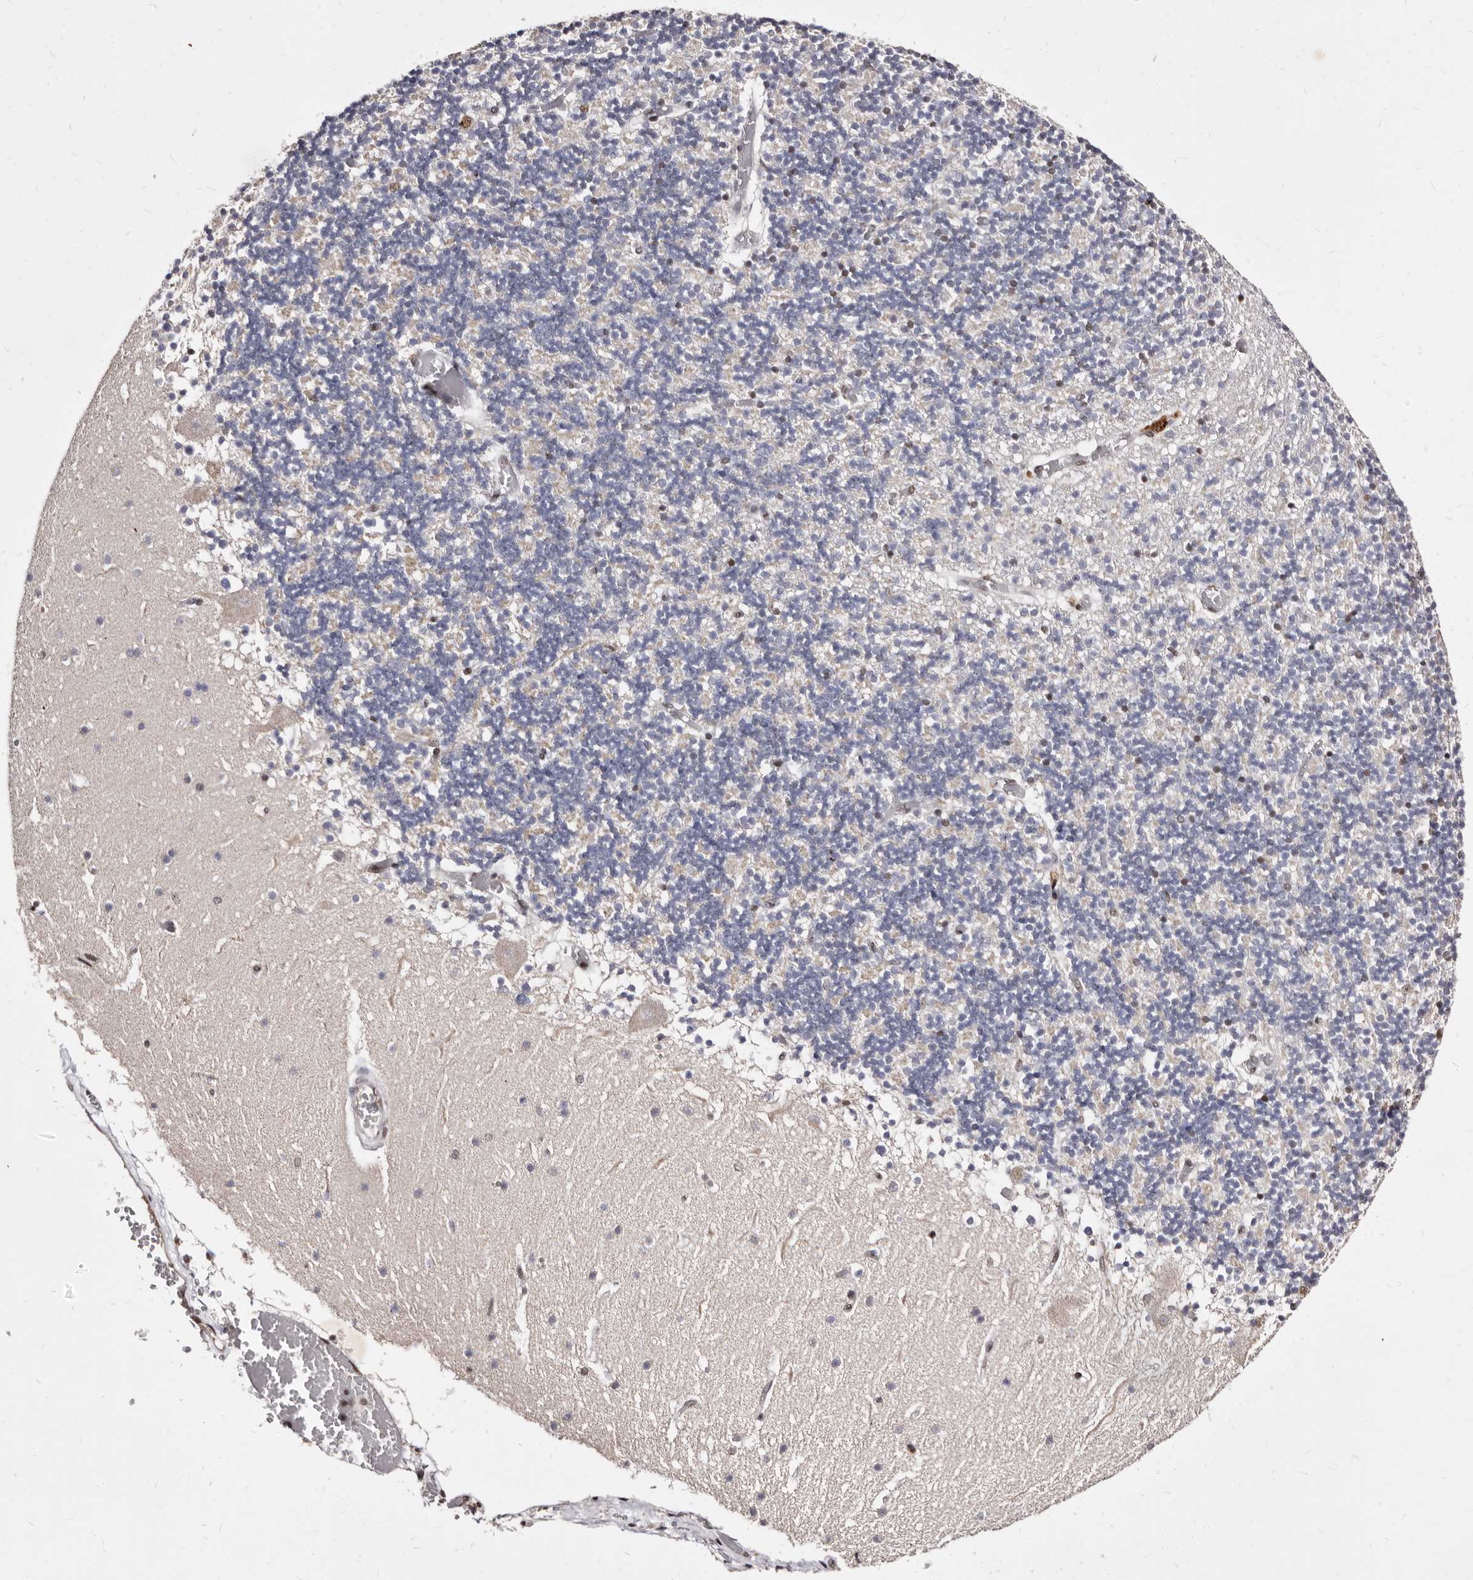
{"staining": {"intensity": "moderate", "quantity": "25%-75%", "location": "nuclear"}, "tissue": "cerebellum", "cell_type": "Cells in granular layer", "image_type": "normal", "snomed": [{"axis": "morphology", "description": "Normal tissue, NOS"}, {"axis": "topography", "description": "Cerebellum"}], "caption": "Benign cerebellum exhibits moderate nuclear staining in about 25%-75% of cells in granular layer.", "gene": "ANAPC11", "patient": {"sex": "female", "age": 28}}